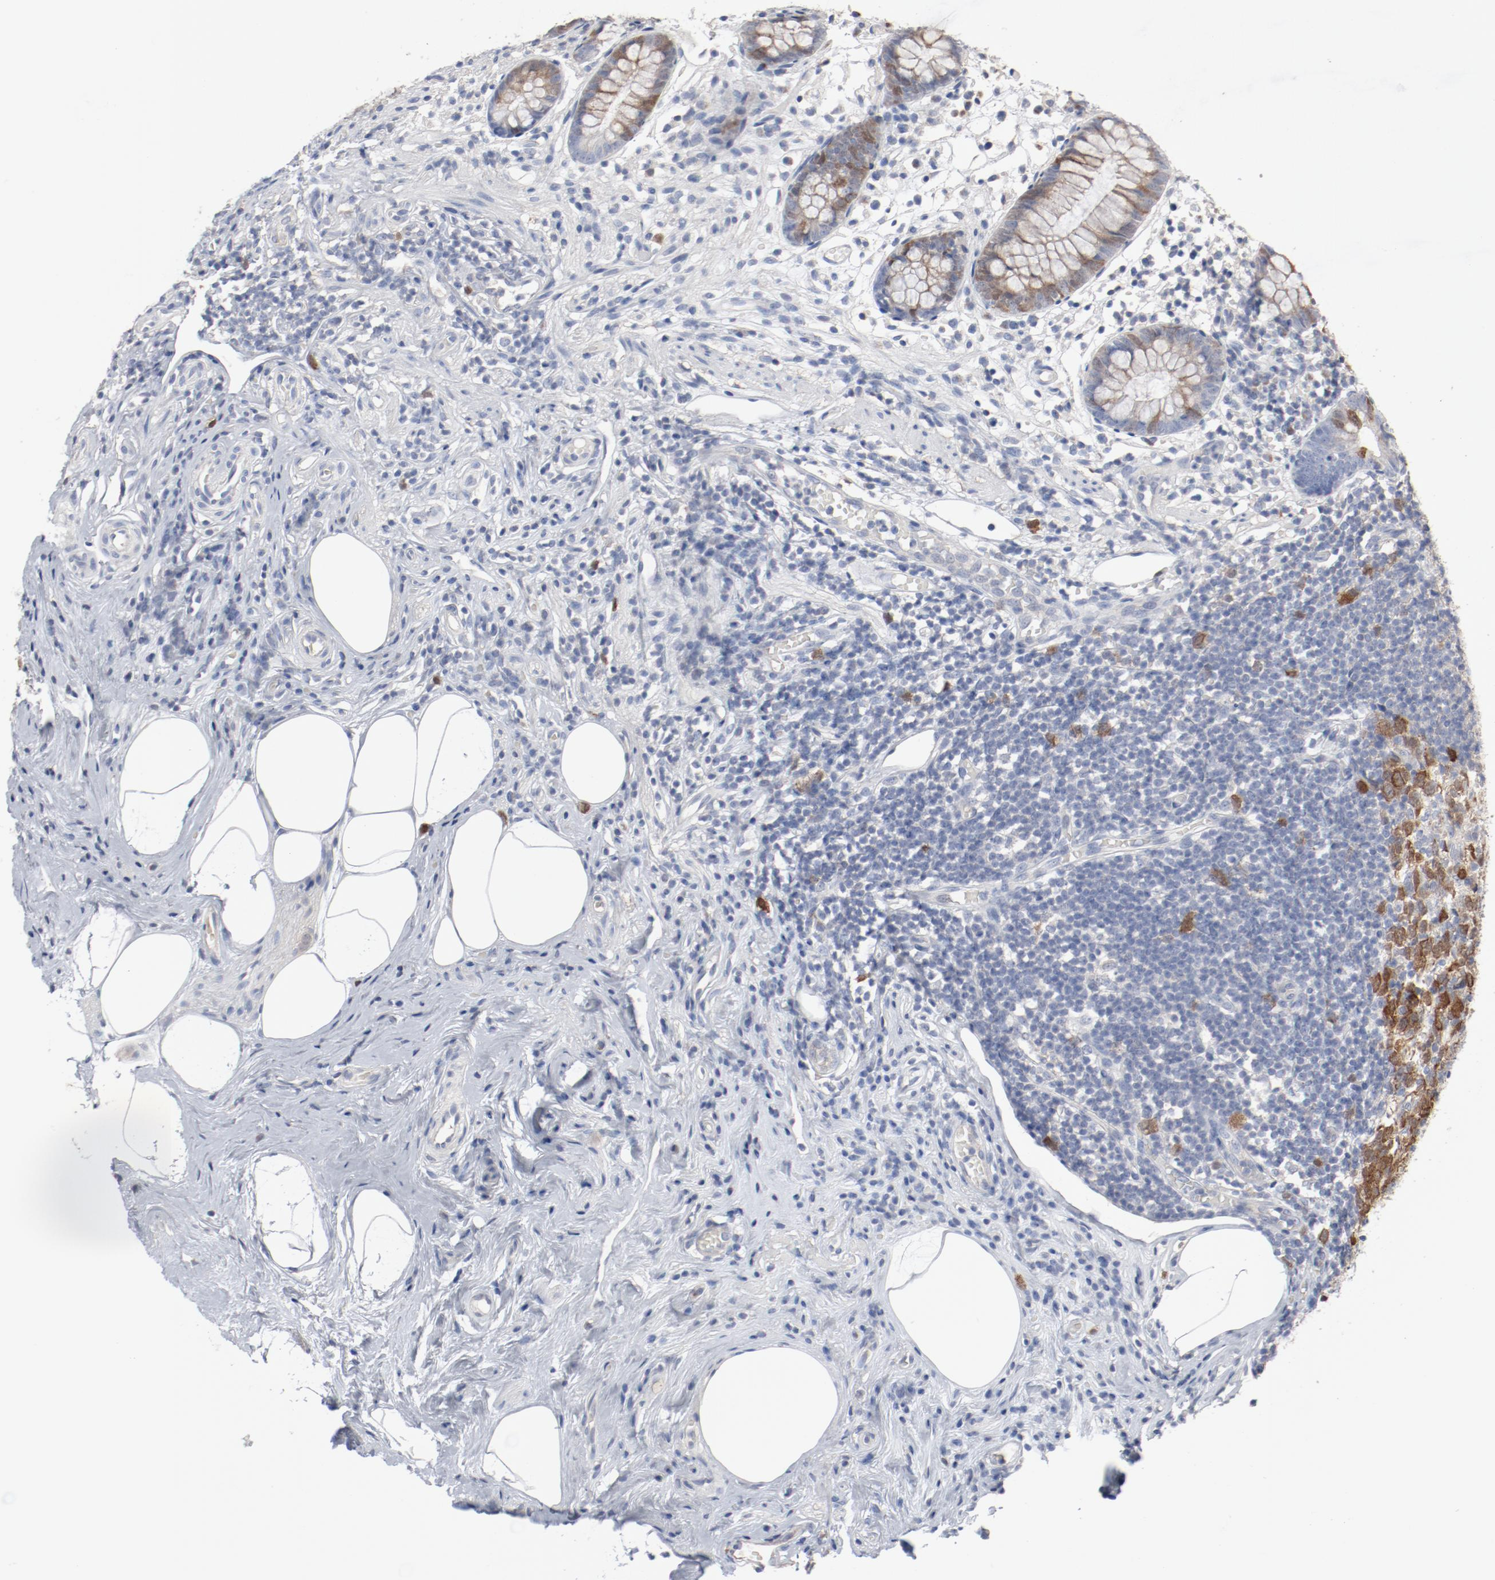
{"staining": {"intensity": "moderate", "quantity": "25%-75%", "location": "cytoplasmic/membranous"}, "tissue": "appendix", "cell_type": "Glandular cells", "image_type": "normal", "snomed": [{"axis": "morphology", "description": "Normal tissue, NOS"}, {"axis": "topography", "description": "Appendix"}], "caption": "High-magnification brightfield microscopy of benign appendix stained with DAB (3,3'-diaminobenzidine) (brown) and counterstained with hematoxylin (blue). glandular cells exhibit moderate cytoplasmic/membranous expression is identified in about25%-75% of cells. (DAB IHC, brown staining for protein, blue staining for nuclei).", "gene": "CDK1", "patient": {"sex": "male", "age": 38}}